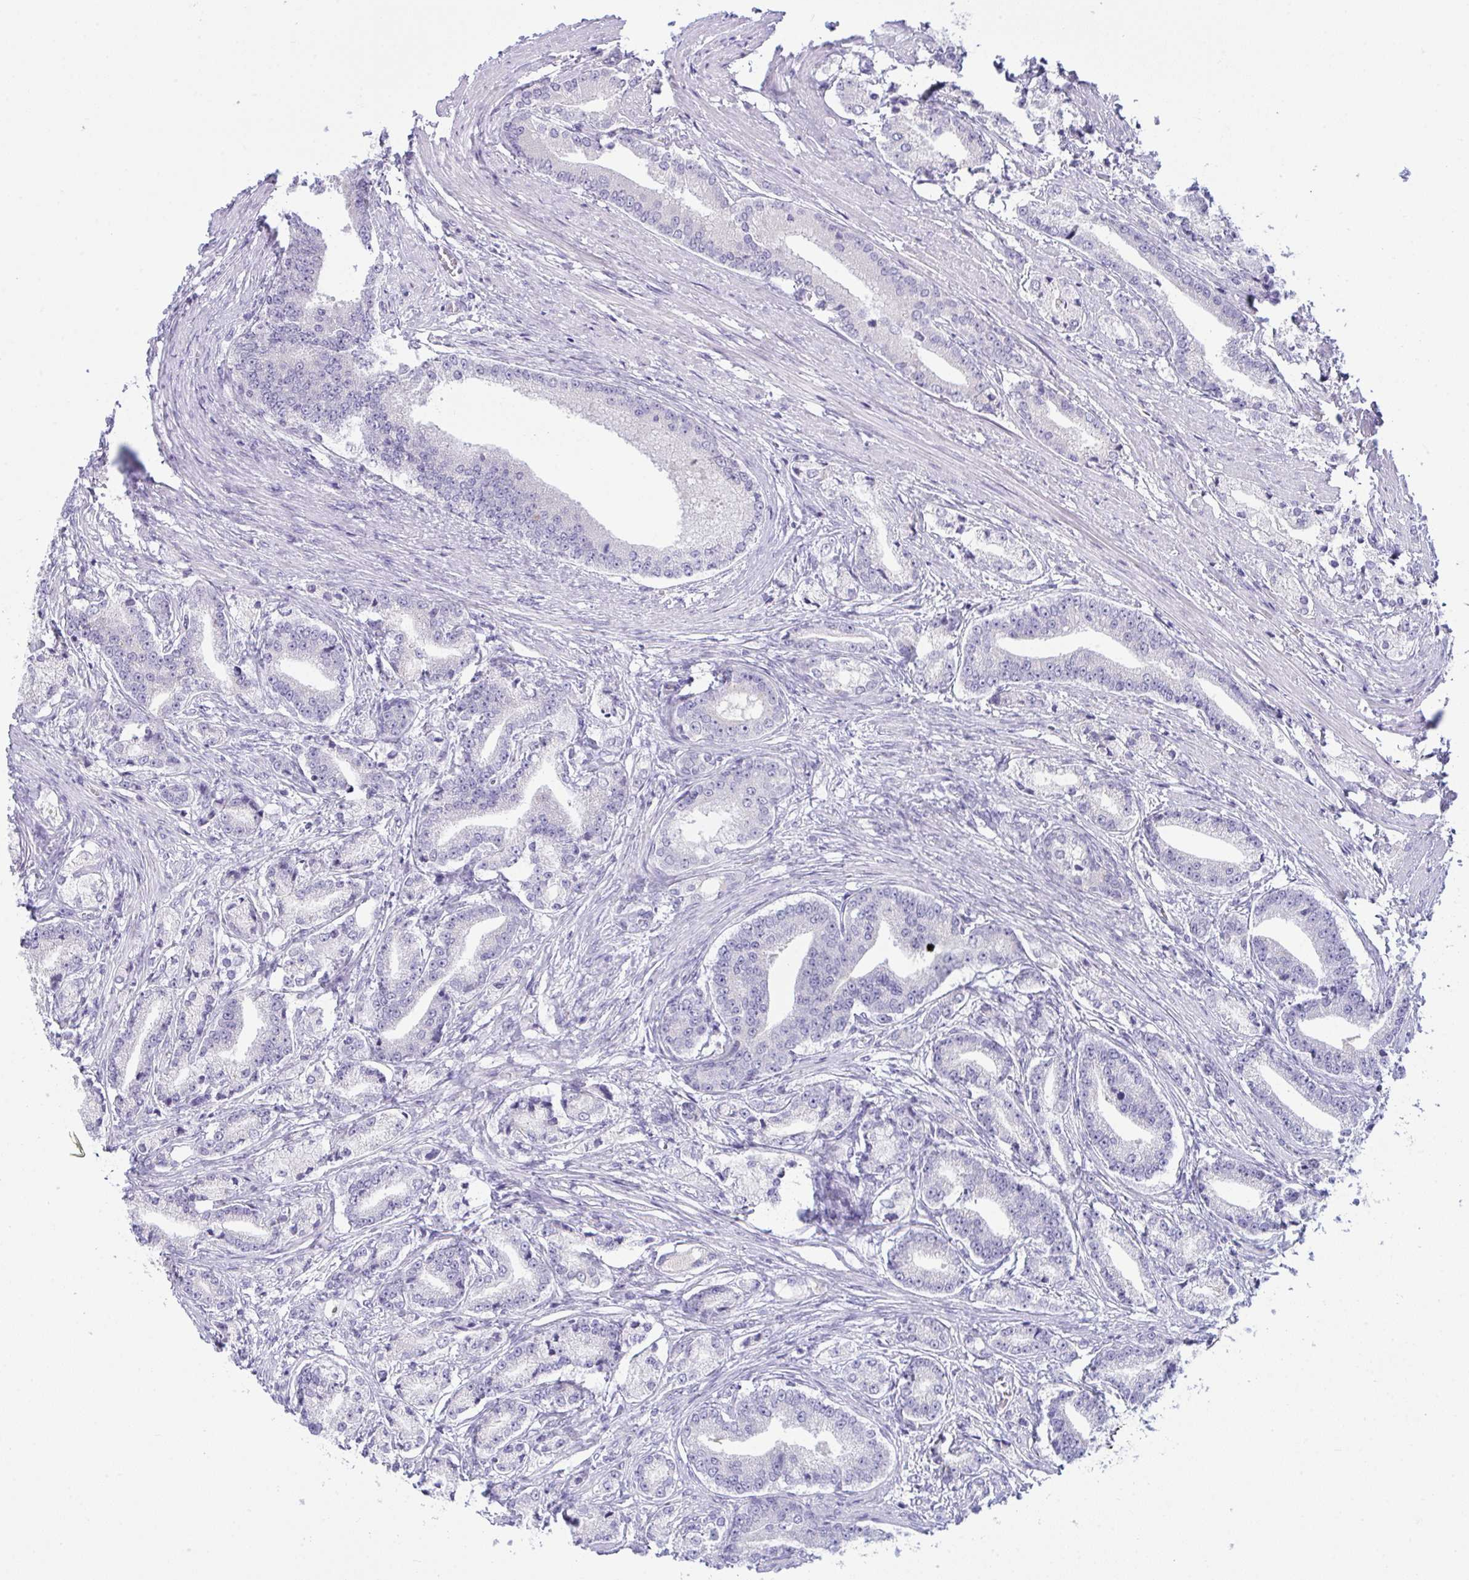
{"staining": {"intensity": "negative", "quantity": "none", "location": "none"}, "tissue": "prostate cancer", "cell_type": "Tumor cells", "image_type": "cancer", "snomed": [{"axis": "morphology", "description": "Adenocarcinoma, High grade"}, {"axis": "topography", "description": "Prostate and seminal vesicle, NOS"}], "caption": "Tumor cells show no significant protein positivity in high-grade adenocarcinoma (prostate).", "gene": "TENT5D", "patient": {"sex": "male", "age": 61}}